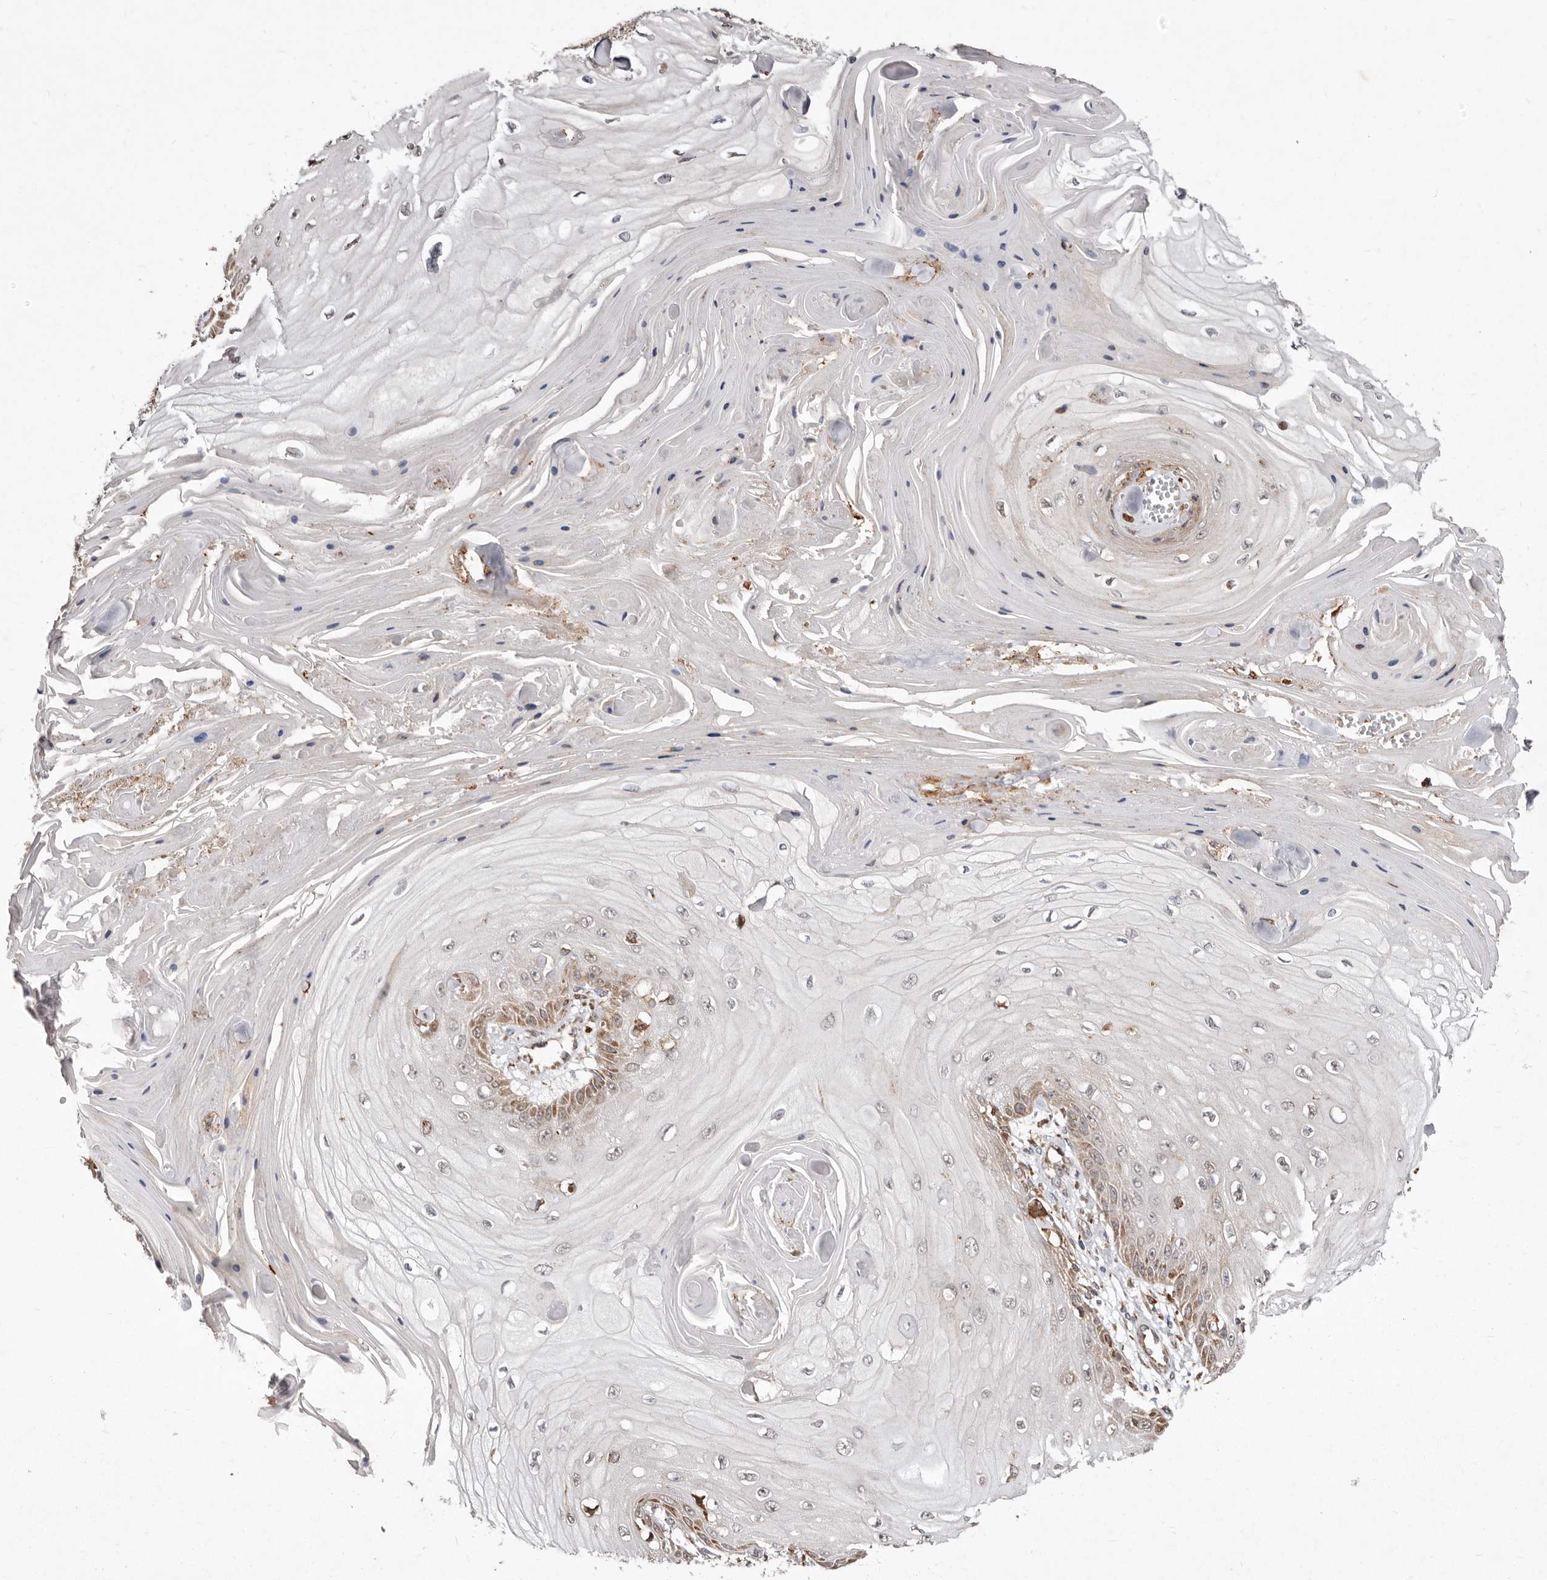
{"staining": {"intensity": "moderate", "quantity": "<25%", "location": "cytoplasmic/membranous"}, "tissue": "skin cancer", "cell_type": "Tumor cells", "image_type": "cancer", "snomed": [{"axis": "morphology", "description": "Squamous cell carcinoma, NOS"}, {"axis": "topography", "description": "Skin"}], "caption": "Protein staining of skin squamous cell carcinoma tissue demonstrates moderate cytoplasmic/membranous expression in approximately <25% of tumor cells. (DAB (3,3'-diaminobenzidine) IHC, brown staining for protein, blue staining for nuclei).", "gene": "RRM2B", "patient": {"sex": "male", "age": 74}}